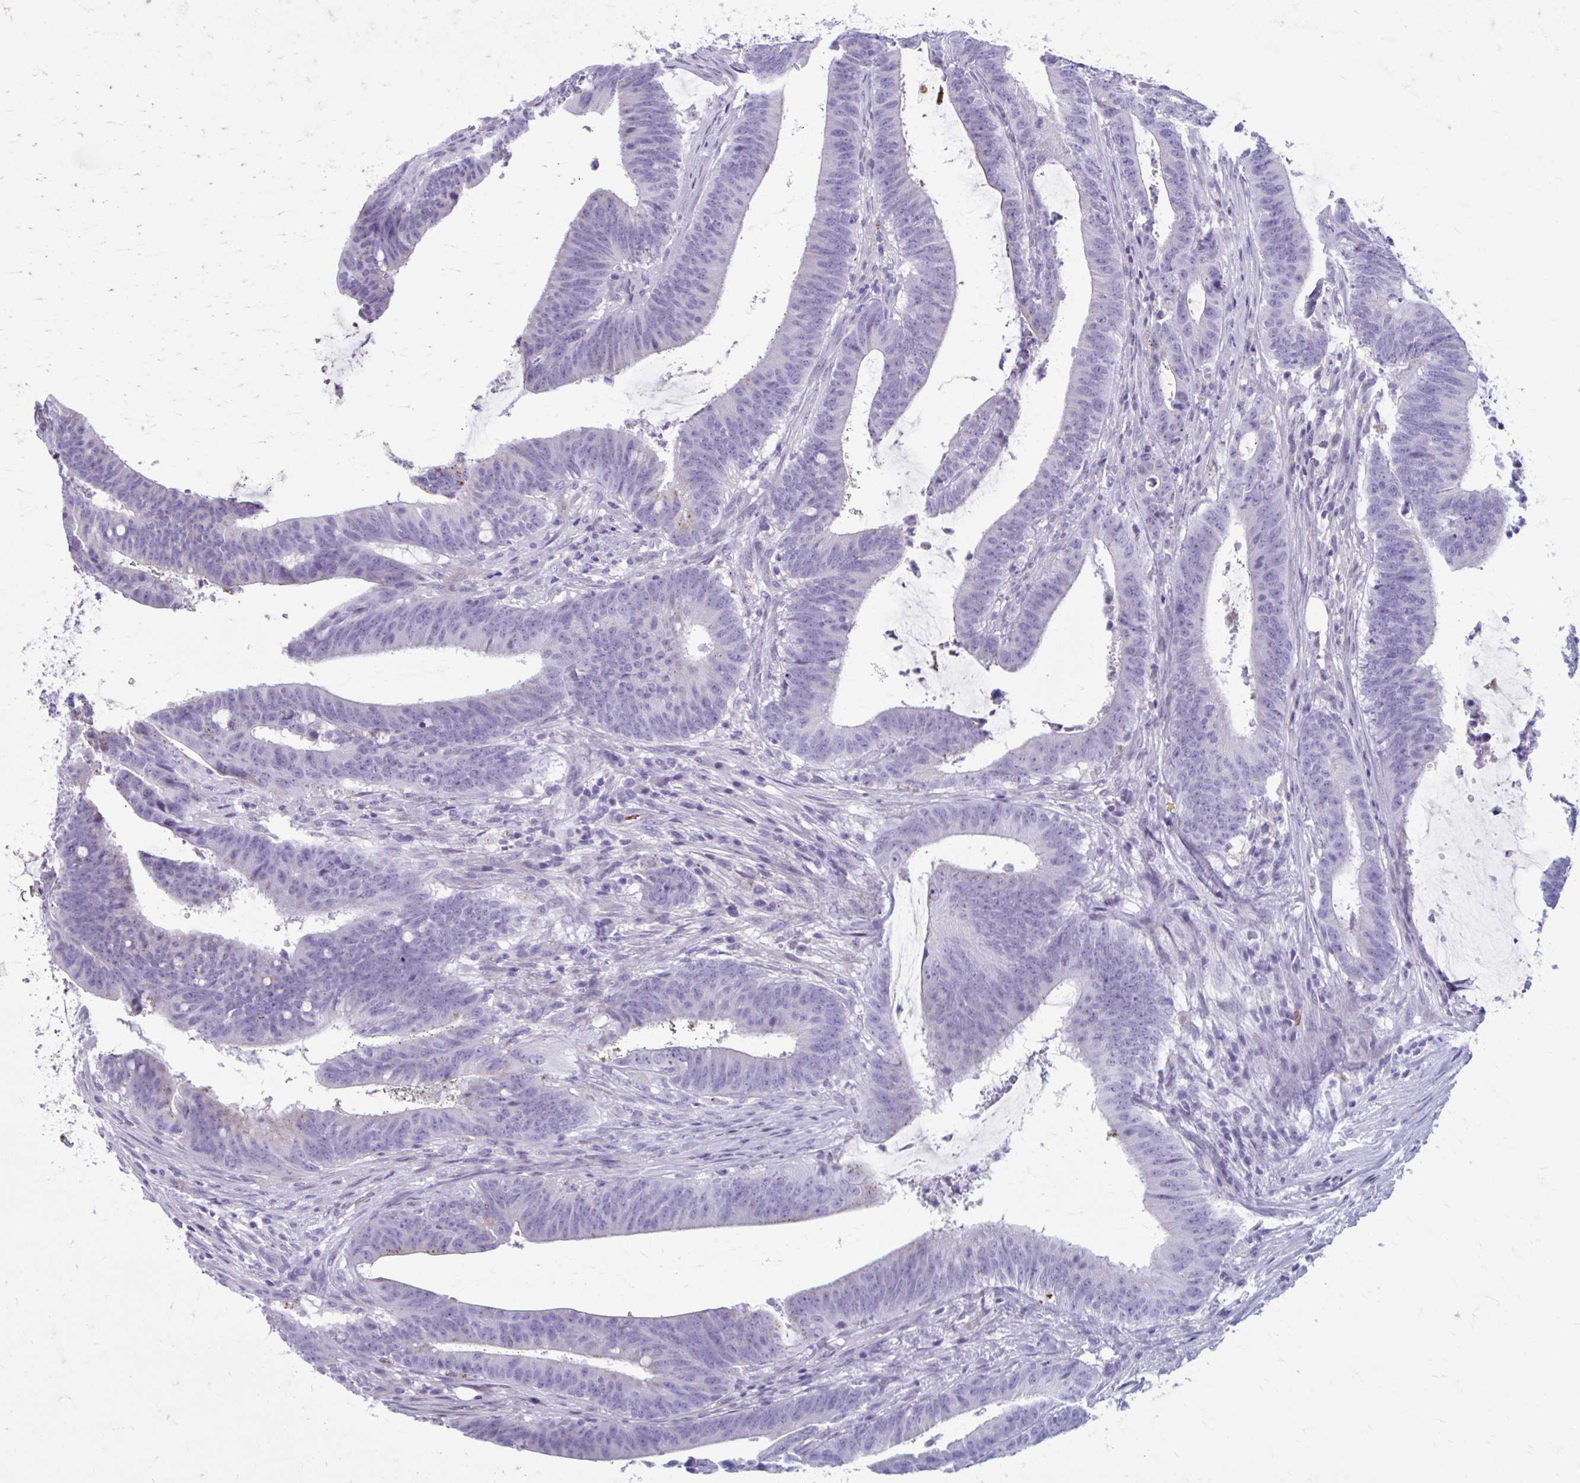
{"staining": {"intensity": "negative", "quantity": "none", "location": "none"}, "tissue": "colorectal cancer", "cell_type": "Tumor cells", "image_type": "cancer", "snomed": [{"axis": "morphology", "description": "Adenocarcinoma, NOS"}, {"axis": "topography", "description": "Colon"}], "caption": "Protein analysis of adenocarcinoma (colorectal) demonstrates no significant staining in tumor cells.", "gene": "C12orf71", "patient": {"sex": "female", "age": 43}}